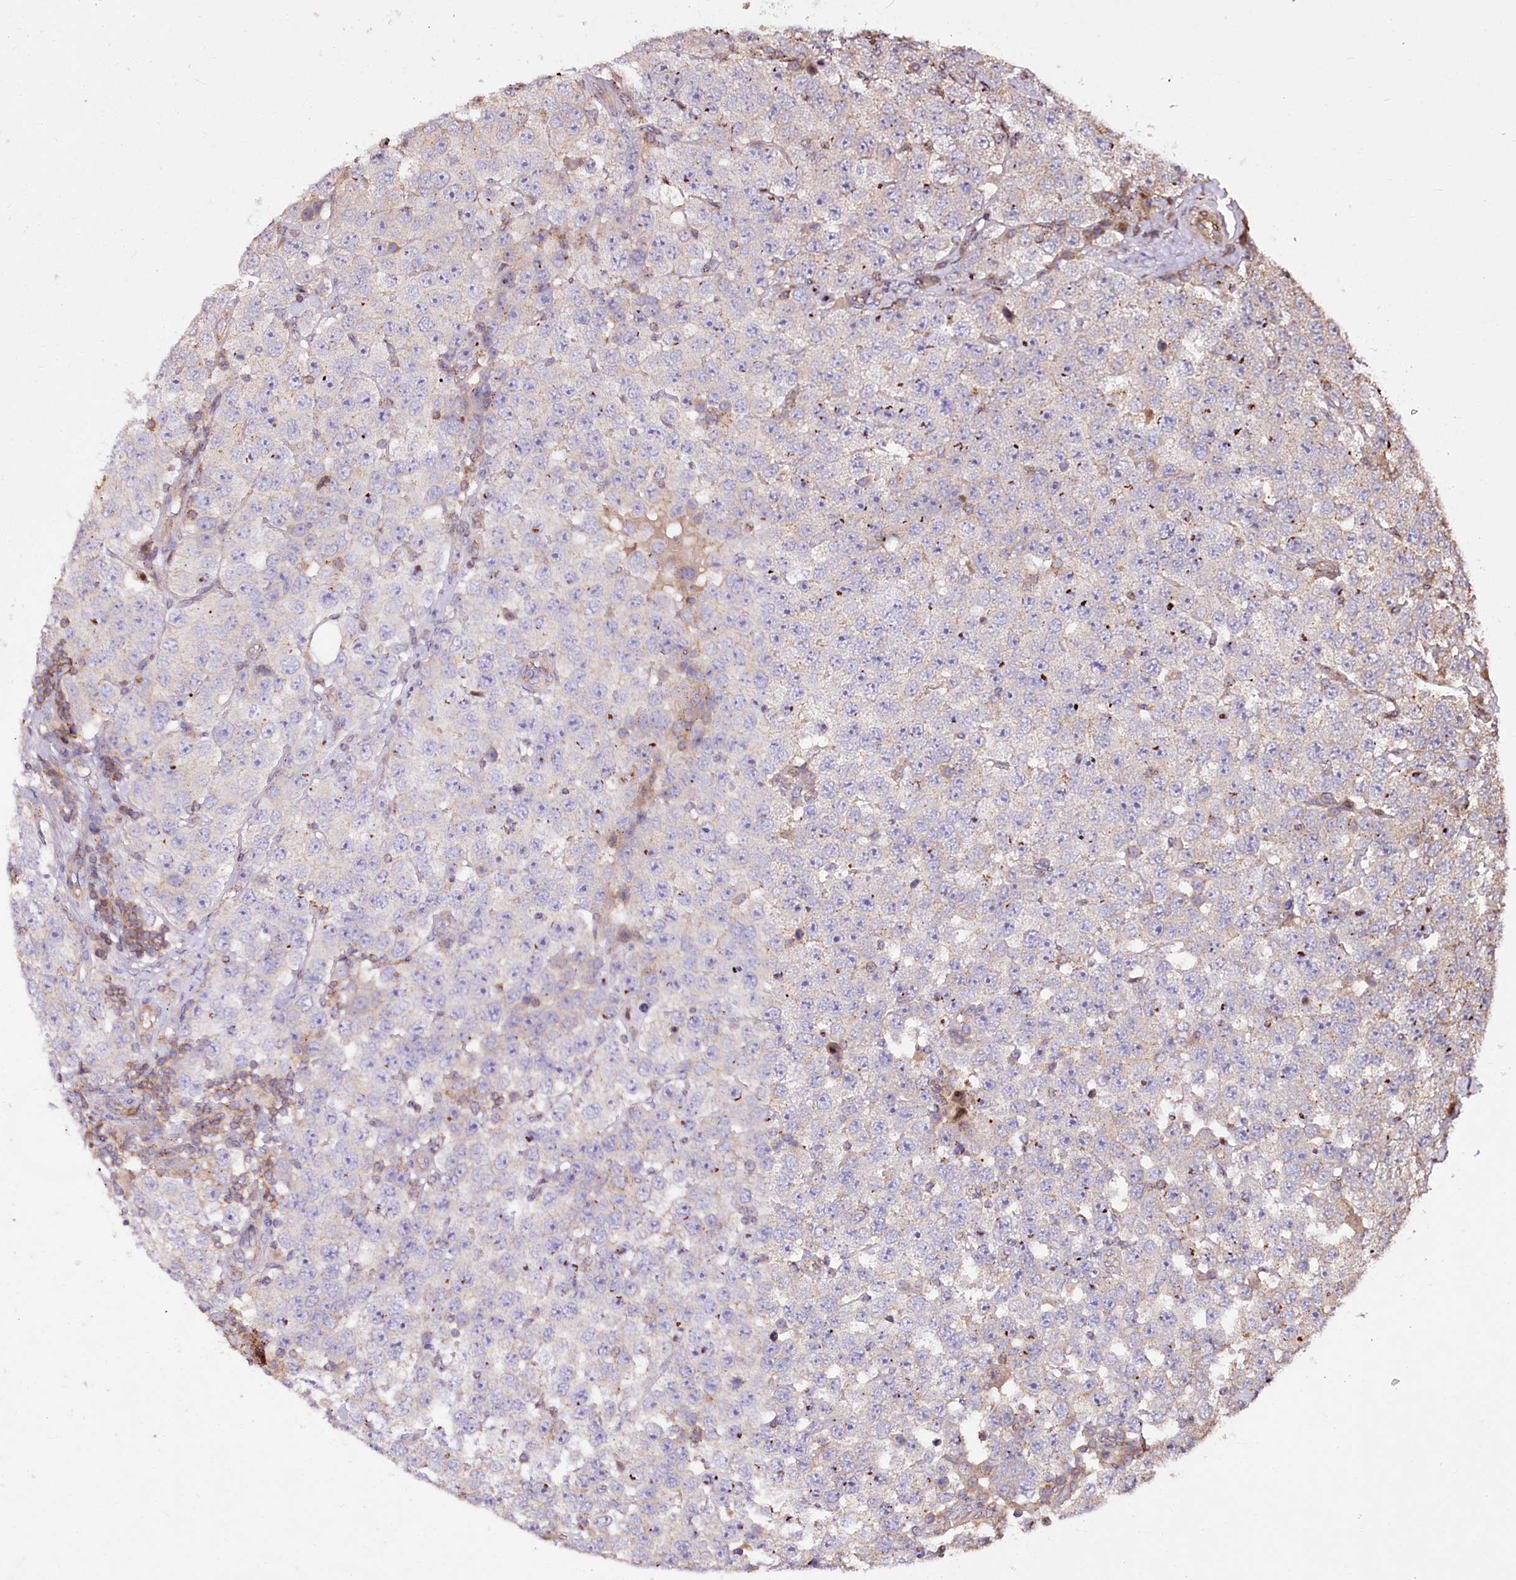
{"staining": {"intensity": "negative", "quantity": "none", "location": "none"}, "tissue": "testis cancer", "cell_type": "Tumor cells", "image_type": "cancer", "snomed": [{"axis": "morphology", "description": "Seminoma, NOS"}, {"axis": "topography", "description": "Testis"}], "caption": "An IHC histopathology image of seminoma (testis) is shown. There is no staining in tumor cells of seminoma (testis).", "gene": "ZFYVE27", "patient": {"sex": "male", "age": 28}}